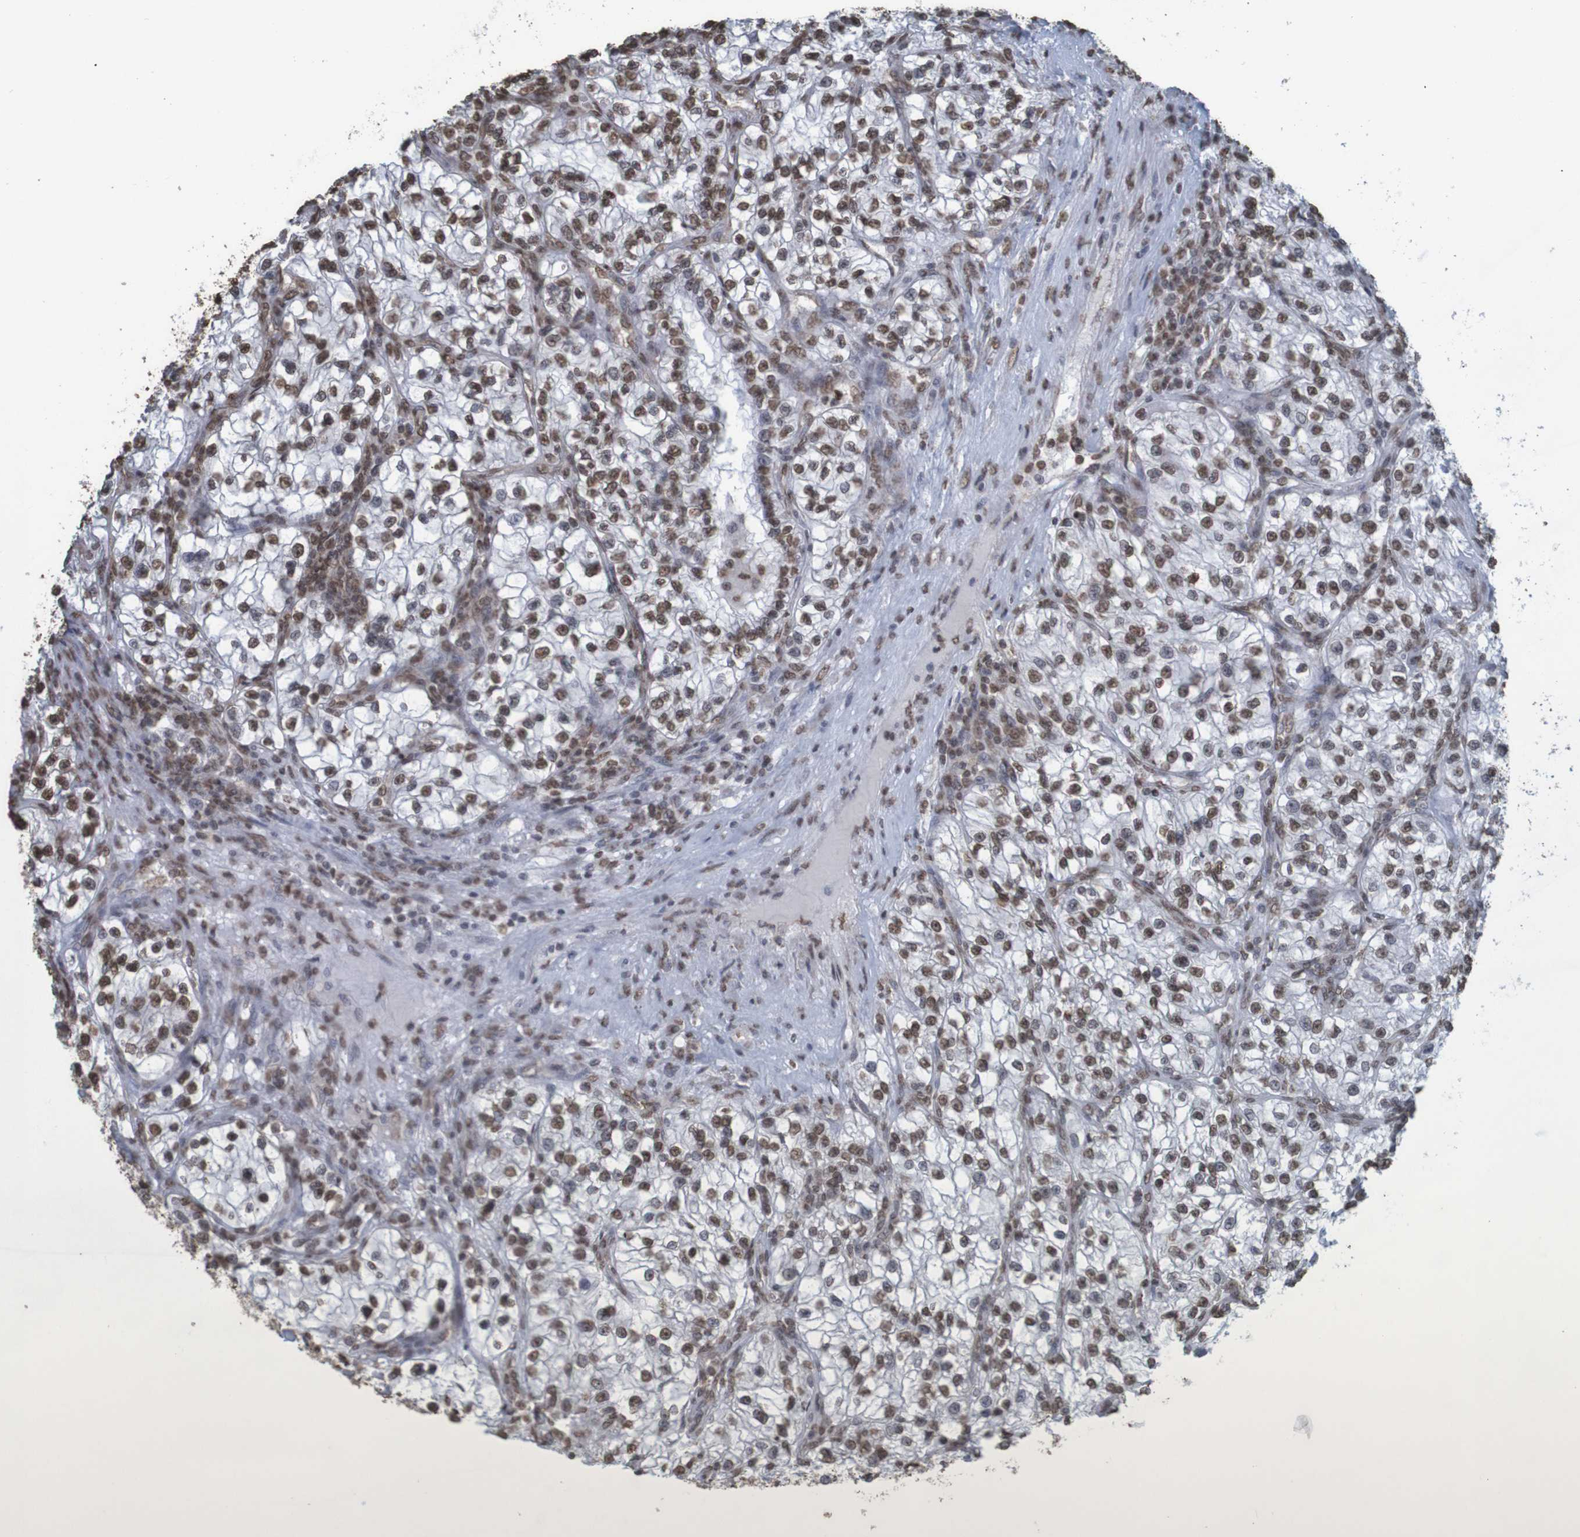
{"staining": {"intensity": "moderate", "quantity": ">75%", "location": "nuclear"}, "tissue": "renal cancer", "cell_type": "Tumor cells", "image_type": "cancer", "snomed": [{"axis": "morphology", "description": "Adenocarcinoma, NOS"}, {"axis": "topography", "description": "Kidney"}], "caption": "Immunohistochemistry (IHC) staining of adenocarcinoma (renal), which displays medium levels of moderate nuclear expression in approximately >75% of tumor cells indicating moderate nuclear protein staining. The staining was performed using DAB (brown) for protein detection and nuclei were counterstained in hematoxylin (blue).", "gene": "GFI1", "patient": {"sex": "female", "age": 57}}